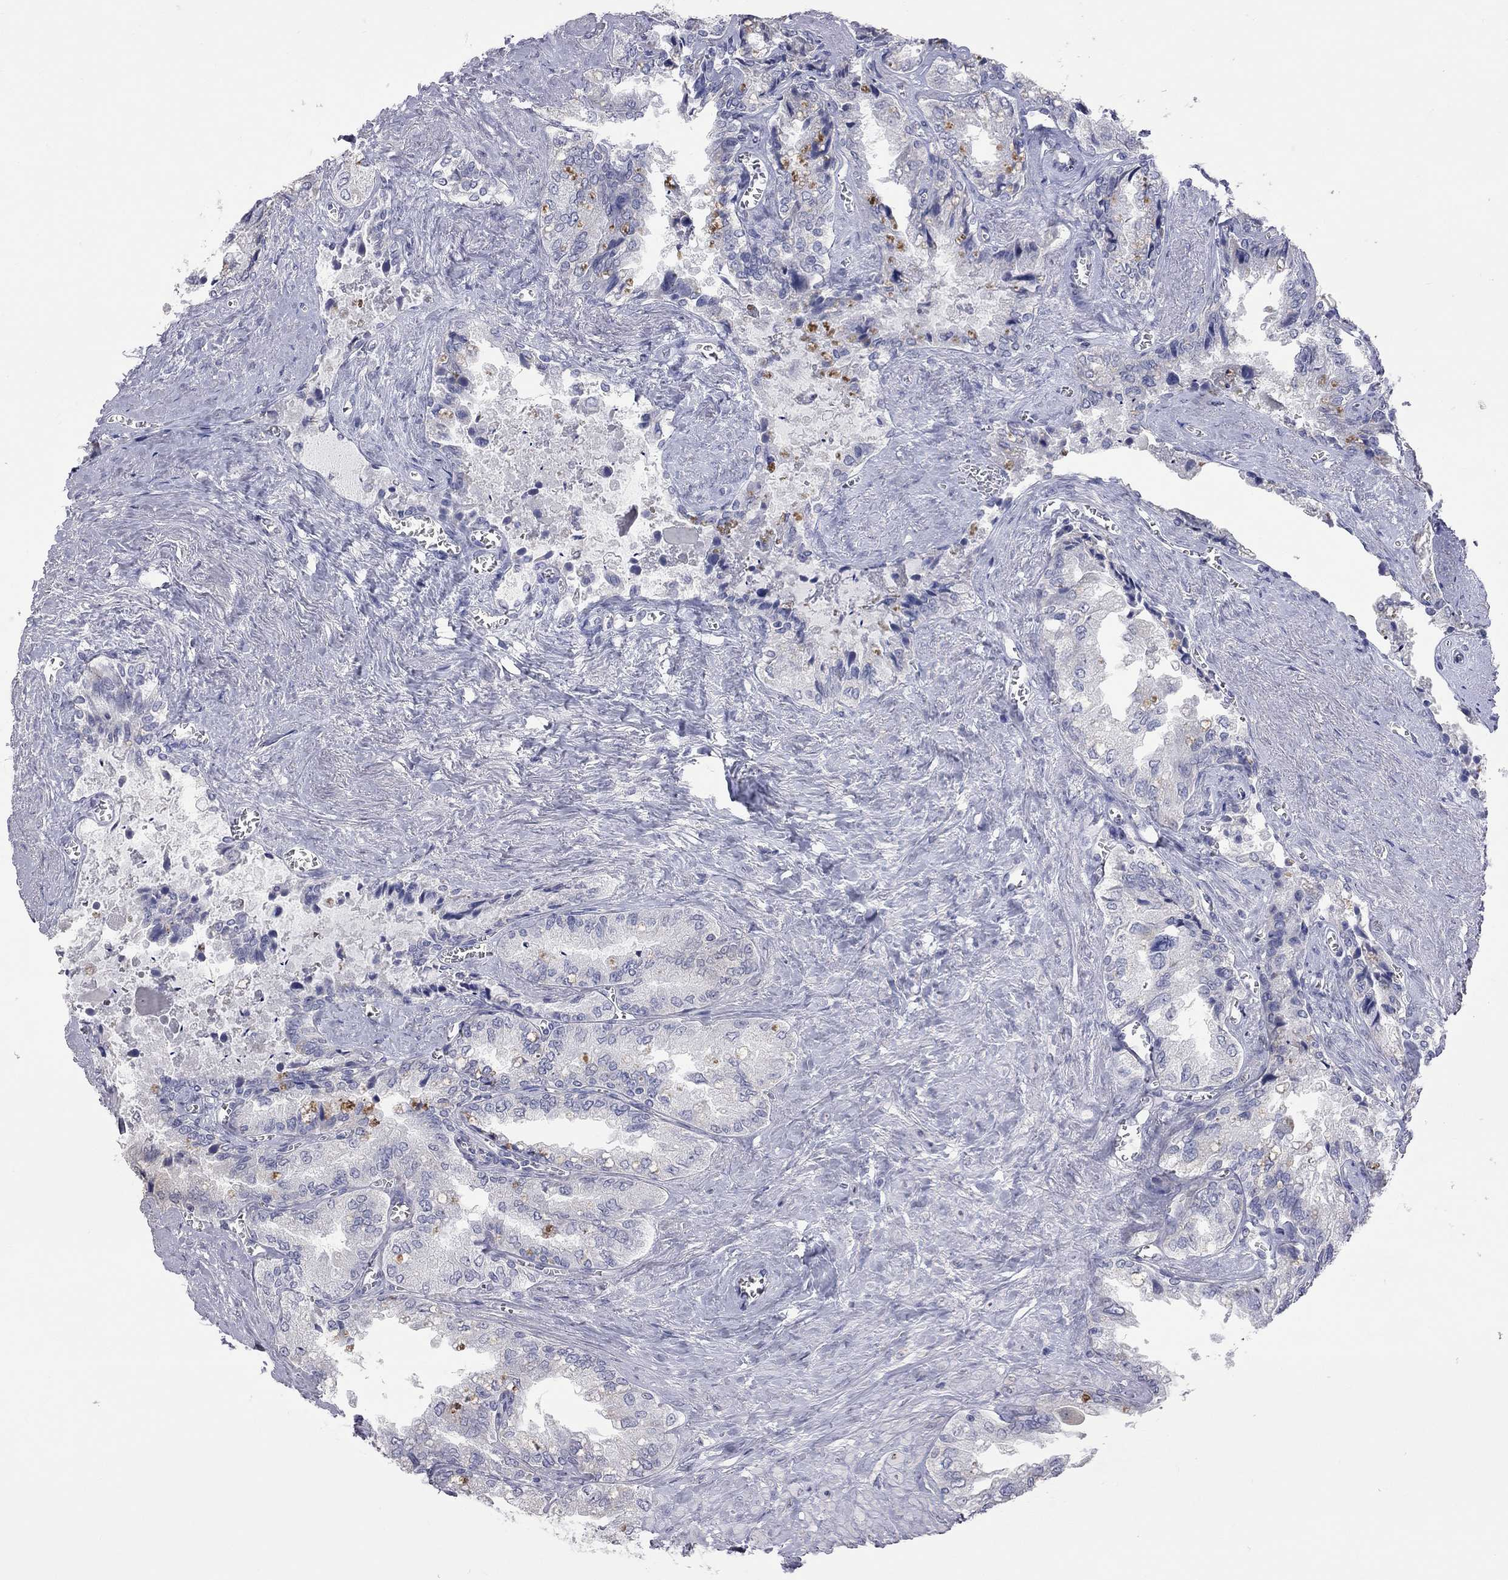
{"staining": {"intensity": "negative", "quantity": "none", "location": "none"}, "tissue": "seminal vesicle", "cell_type": "Glandular cells", "image_type": "normal", "snomed": [{"axis": "morphology", "description": "Normal tissue, NOS"}, {"axis": "topography", "description": "Seminal veicle"}], "caption": "Immunohistochemical staining of benign seminal vesicle reveals no significant expression in glandular cells.", "gene": "OPRK1", "patient": {"sex": "male", "age": 67}}